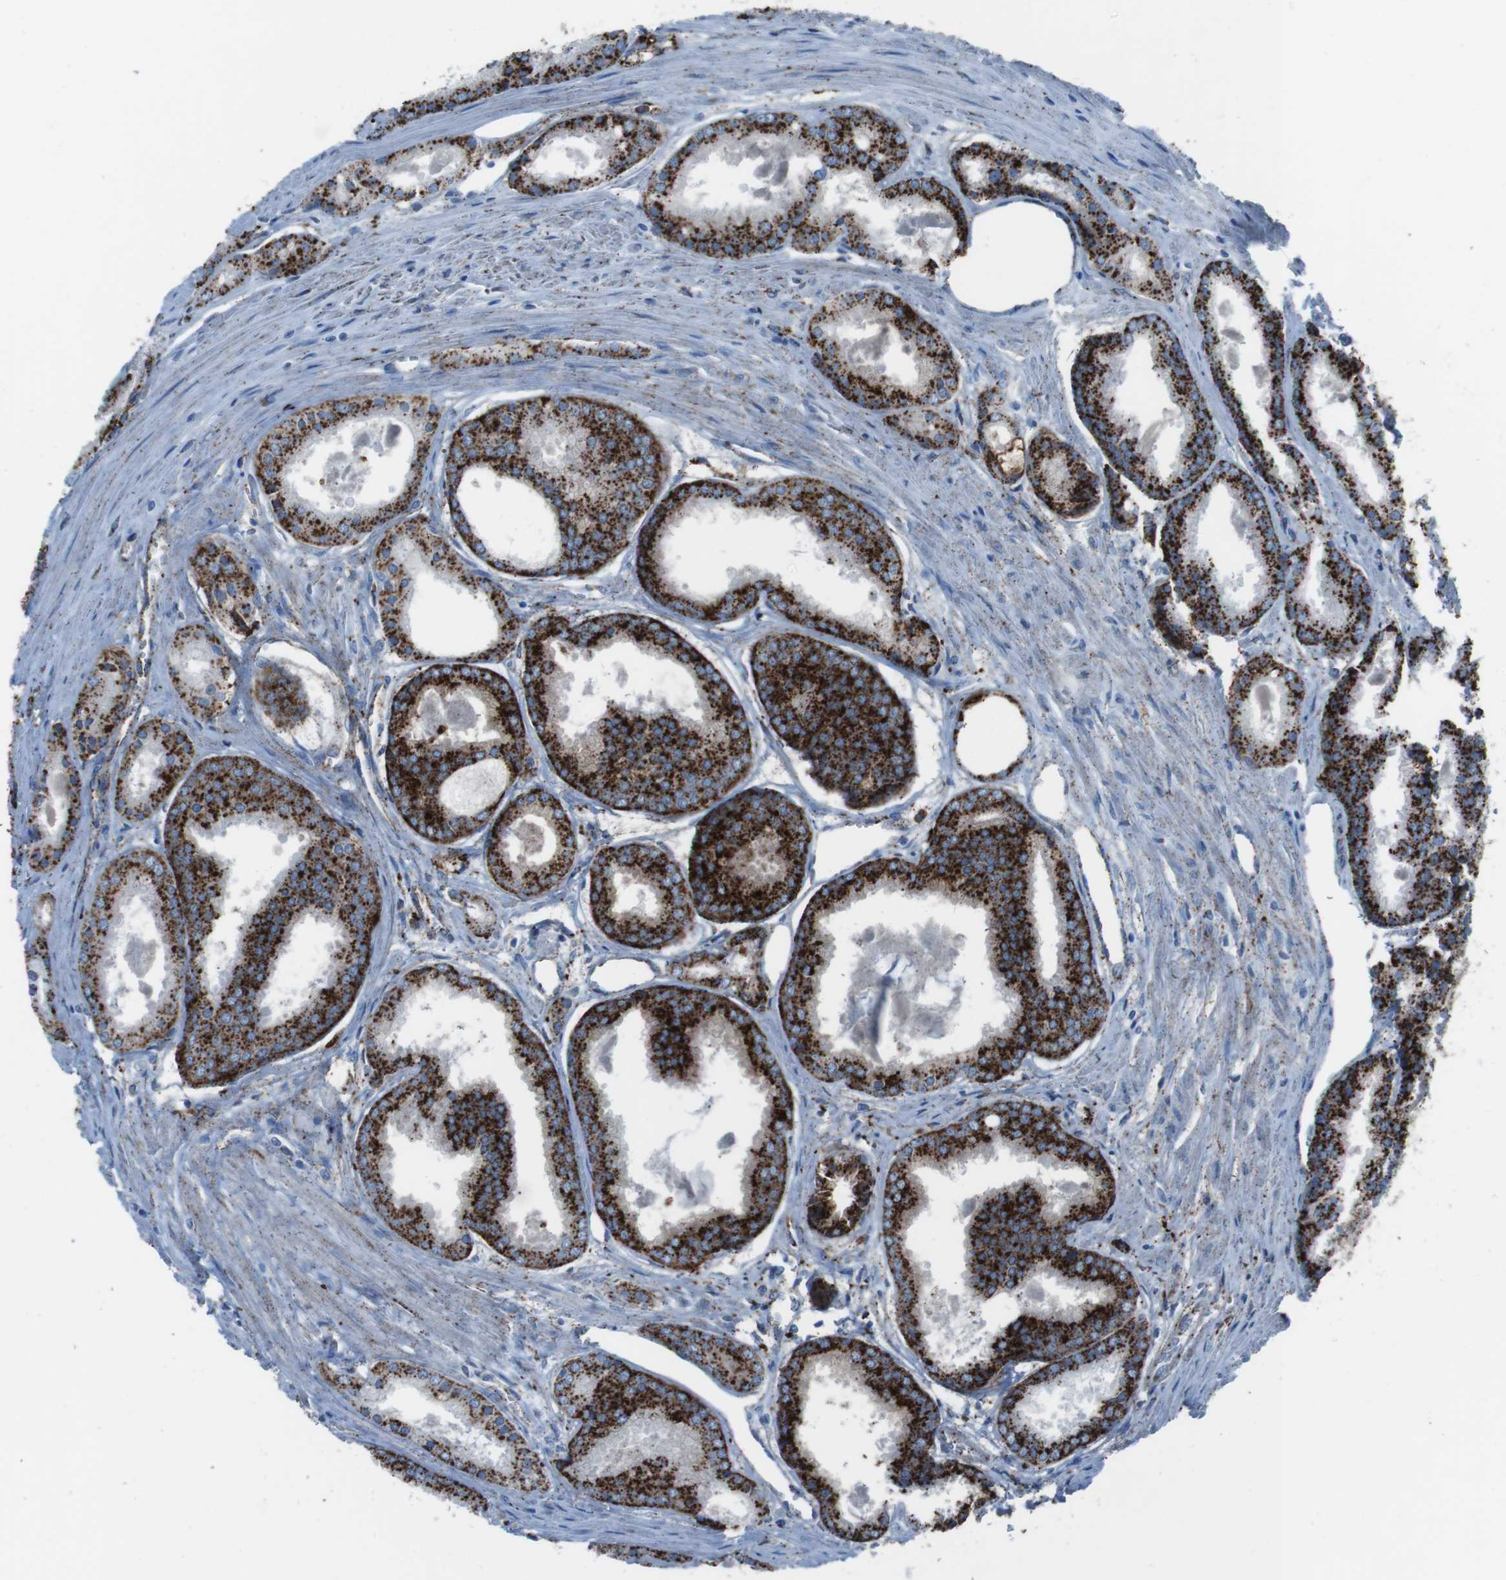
{"staining": {"intensity": "strong", "quantity": ">75%", "location": "cytoplasmic/membranous"}, "tissue": "prostate cancer", "cell_type": "Tumor cells", "image_type": "cancer", "snomed": [{"axis": "morphology", "description": "Adenocarcinoma, Low grade"}, {"axis": "topography", "description": "Prostate"}], "caption": "Immunohistochemical staining of human prostate cancer displays strong cytoplasmic/membranous protein staining in approximately >75% of tumor cells. The staining was performed using DAB, with brown indicating positive protein expression. Nuclei are stained blue with hematoxylin.", "gene": "SCARB2", "patient": {"sex": "male", "age": 64}}